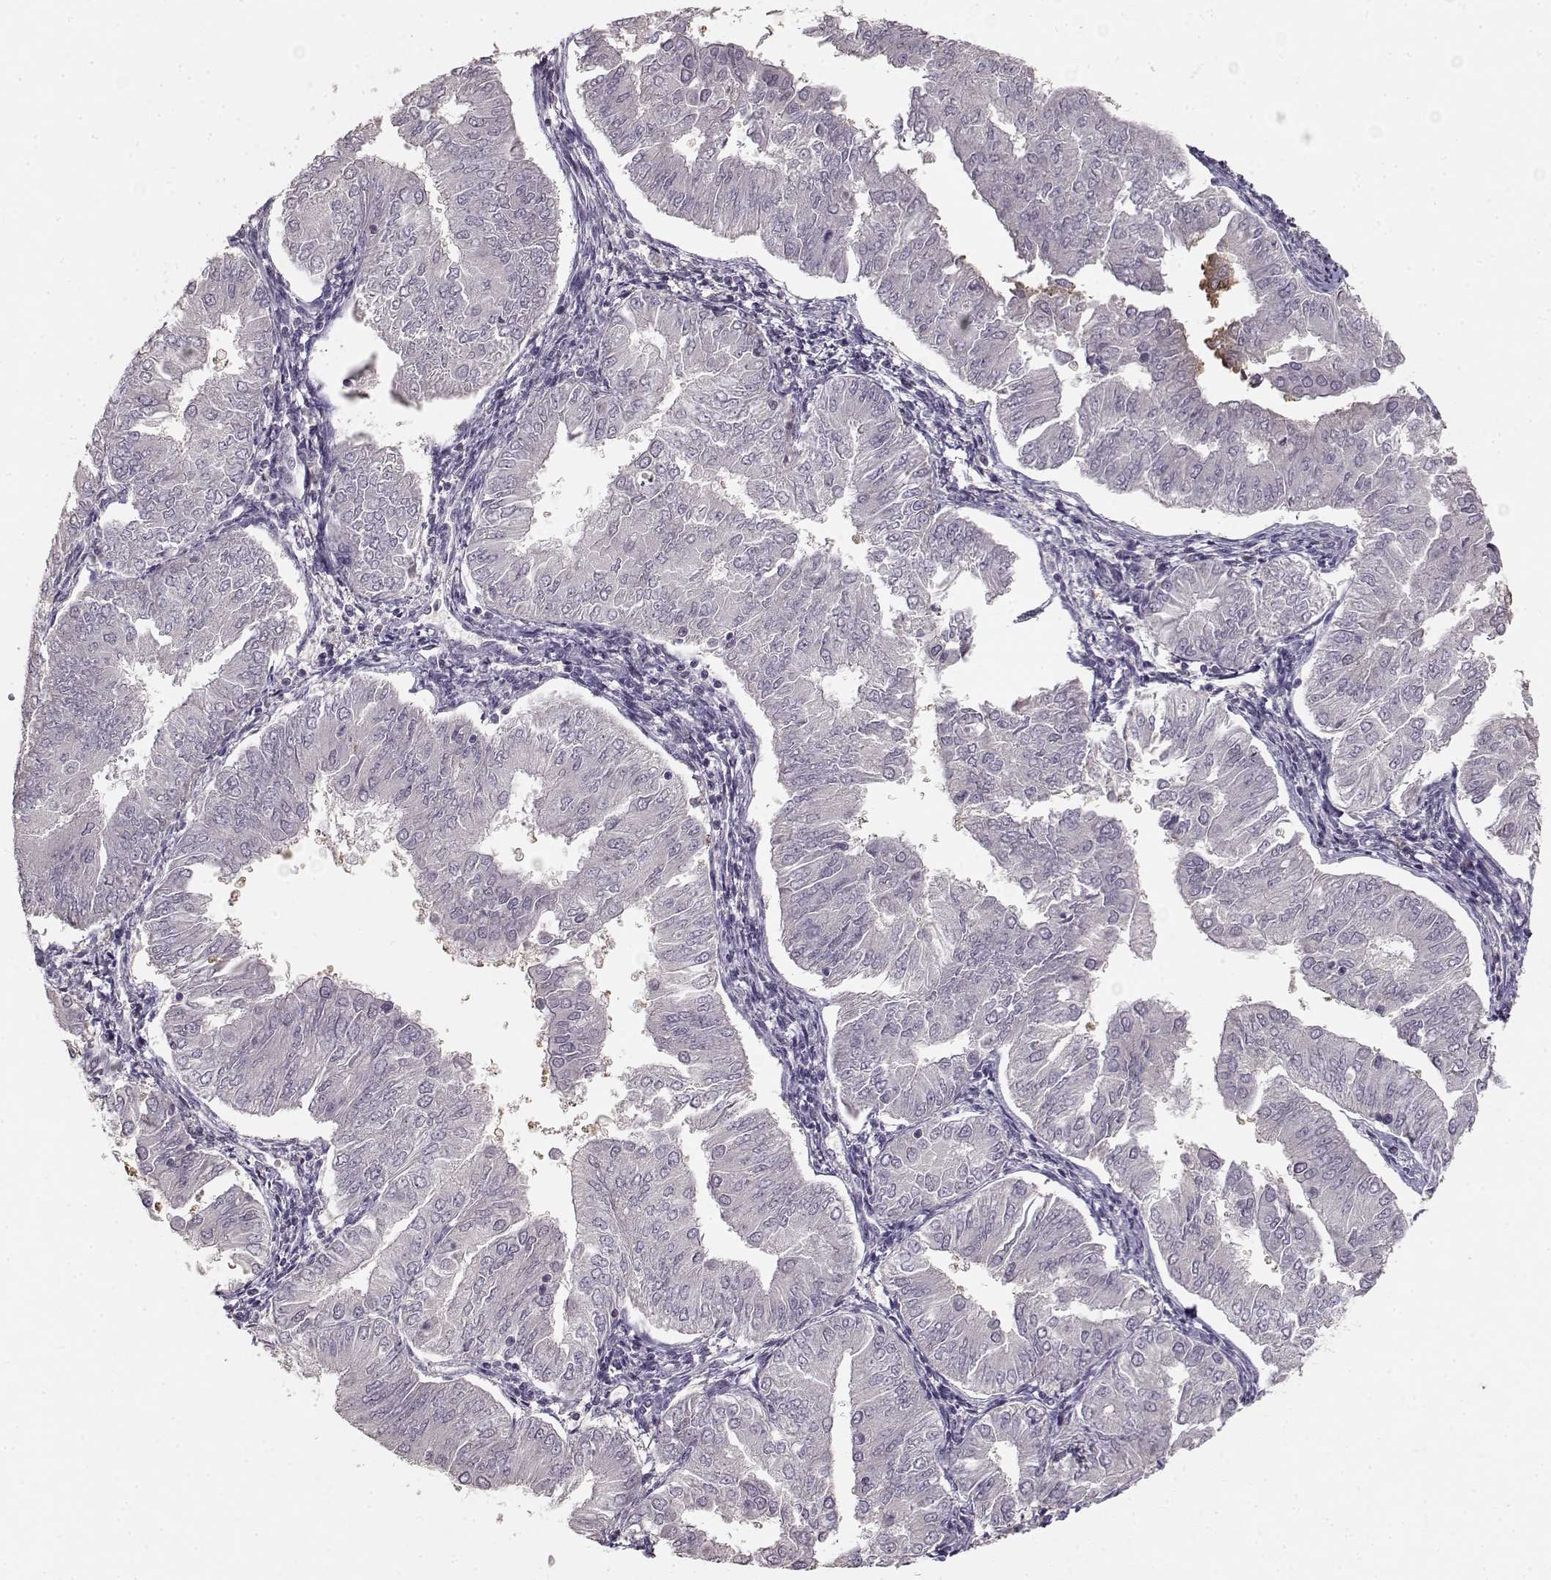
{"staining": {"intensity": "negative", "quantity": "none", "location": "none"}, "tissue": "endometrial cancer", "cell_type": "Tumor cells", "image_type": "cancer", "snomed": [{"axis": "morphology", "description": "Adenocarcinoma, NOS"}, {"axis": "topography", "description": "Endometrium"}], "caption": "This micrograph is of endometrial adenocarcinoma stained with immunohistochemistry (IHC) to label a protein in brown with the nuclei are counter-stained blue. There is no positivity in tumor cells.", "gene": "UROC1", "patient": {"sex": "female", "age": 53}}